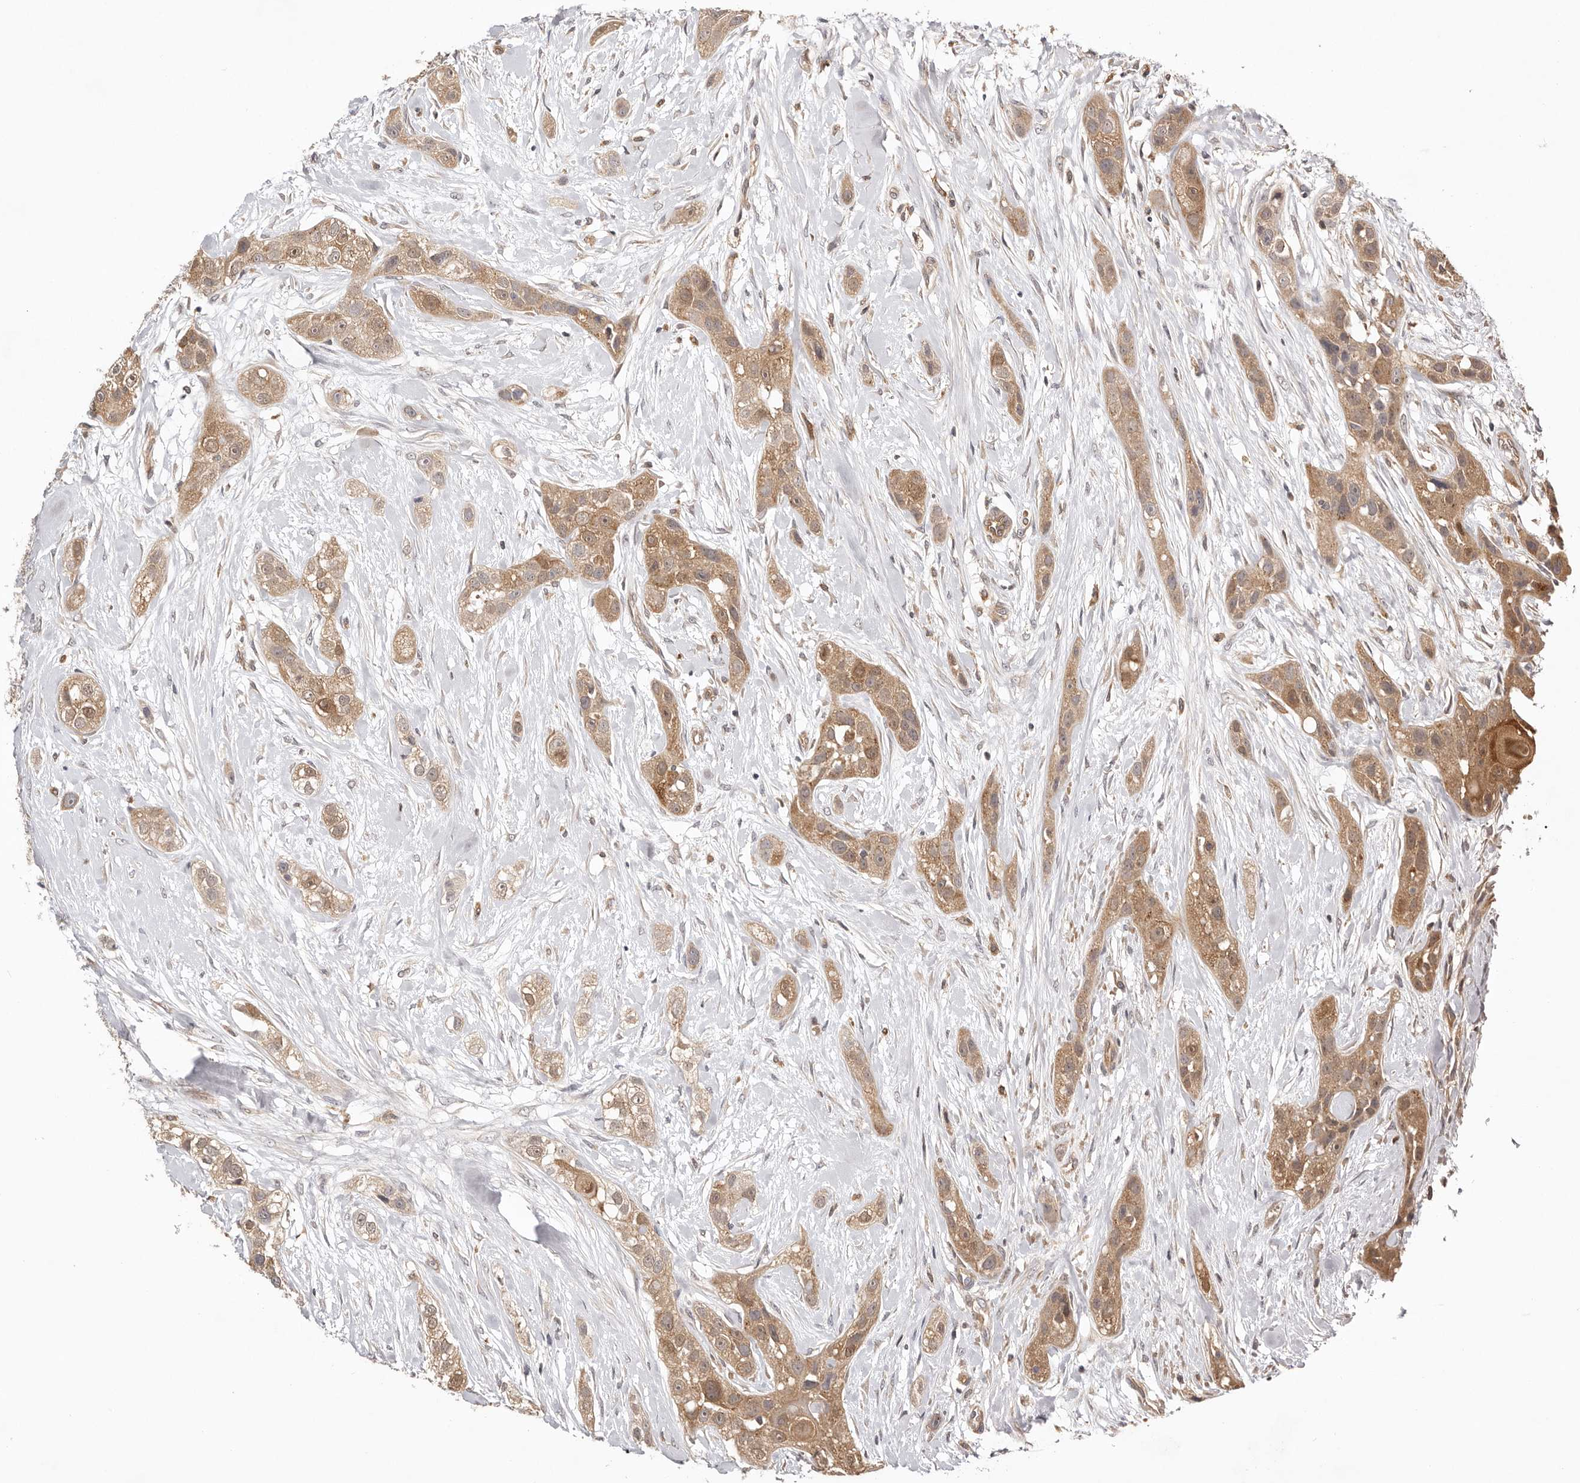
{"staining": {"intensity": "moderate", "quantity": ">75%", "location": "cytoplasmic/membranous"}, "tissue": "head and neck cancer", "cell_type": "Tumor cells", "image_type": "cancer", "snomed": [{"axis": "morphology", "description": "Normal tissue, NOS"}, {"axis": "morphology", "description": "Squamous cell carcinoma, NOS"}, {"axis": "topography", "description": "Skeletal muscle"}, {"axis": "topography", "description": "Head-Neck"}], "caption": "DAB (3,3'-diaminobenzidine) immunohistochemical staining of human head and neck cancer (squamous cell carcinoma) exhibits moderate cytoplasmic/membranous protein positivity in approximately >75% of tumor cells. Using DAB (brown) and hematoxylin (blue) stains, captured at high magnification using brightfield microscopy.", "gene": "UBR2", "patient": {"sex": "male", "age": 51}}